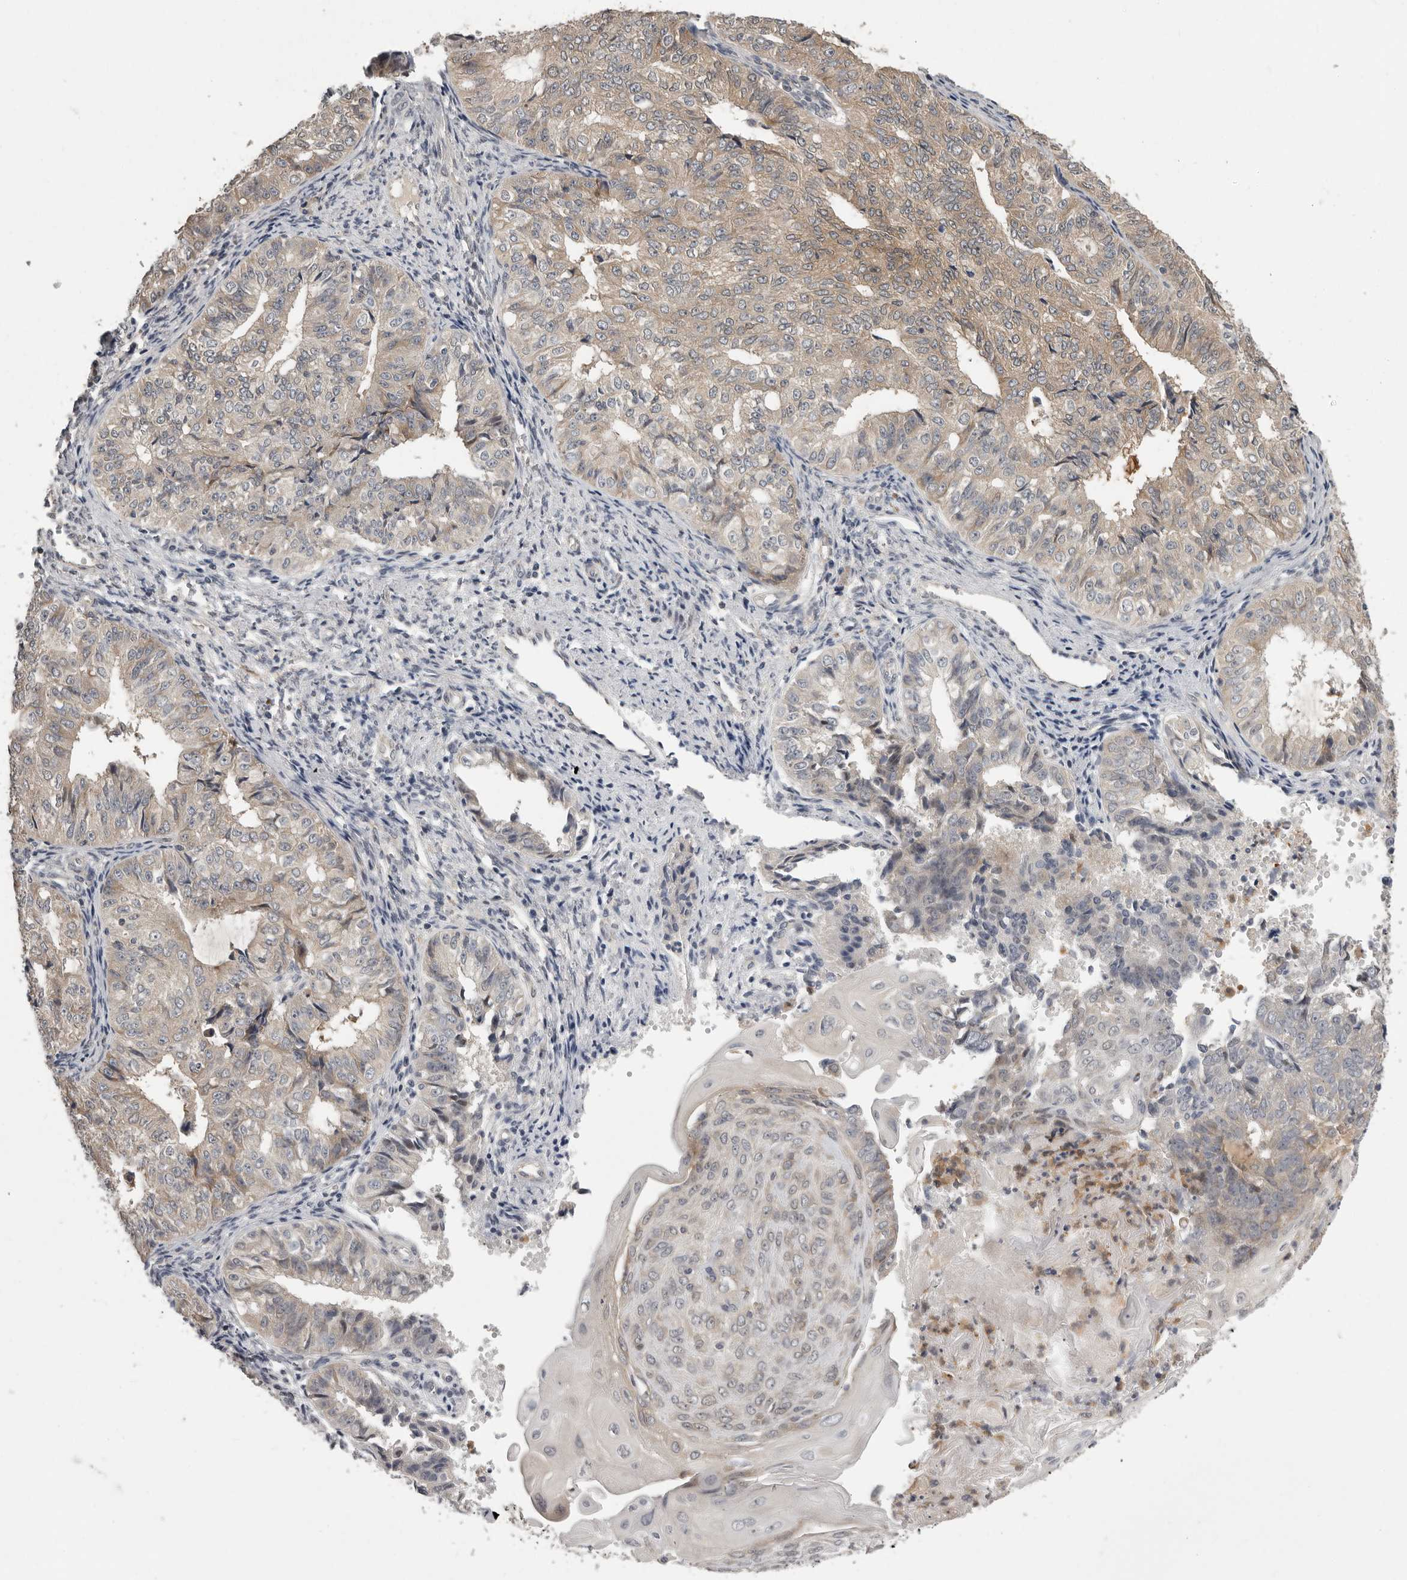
{"staining": {"intensity": "weak", "quantity": "25%-75%", "location": "cytoplasmic/membranous"}, "tissue": "endometrial cancer", "cell_type": "Tumor cells", "image_type": "cancer", "snomed": [{"axis": "morphology", "description": "Adenocarcinoma, NOS"}, {"axis": "topography", "description": "Endometrium"}], "caption": "Endometrial cancer (adenocarcinoma) stained with a protein marker displays weak staining in tumor cells.", "gene": "RALGPS2", "patient": {"sex": "female", "age": 32}}